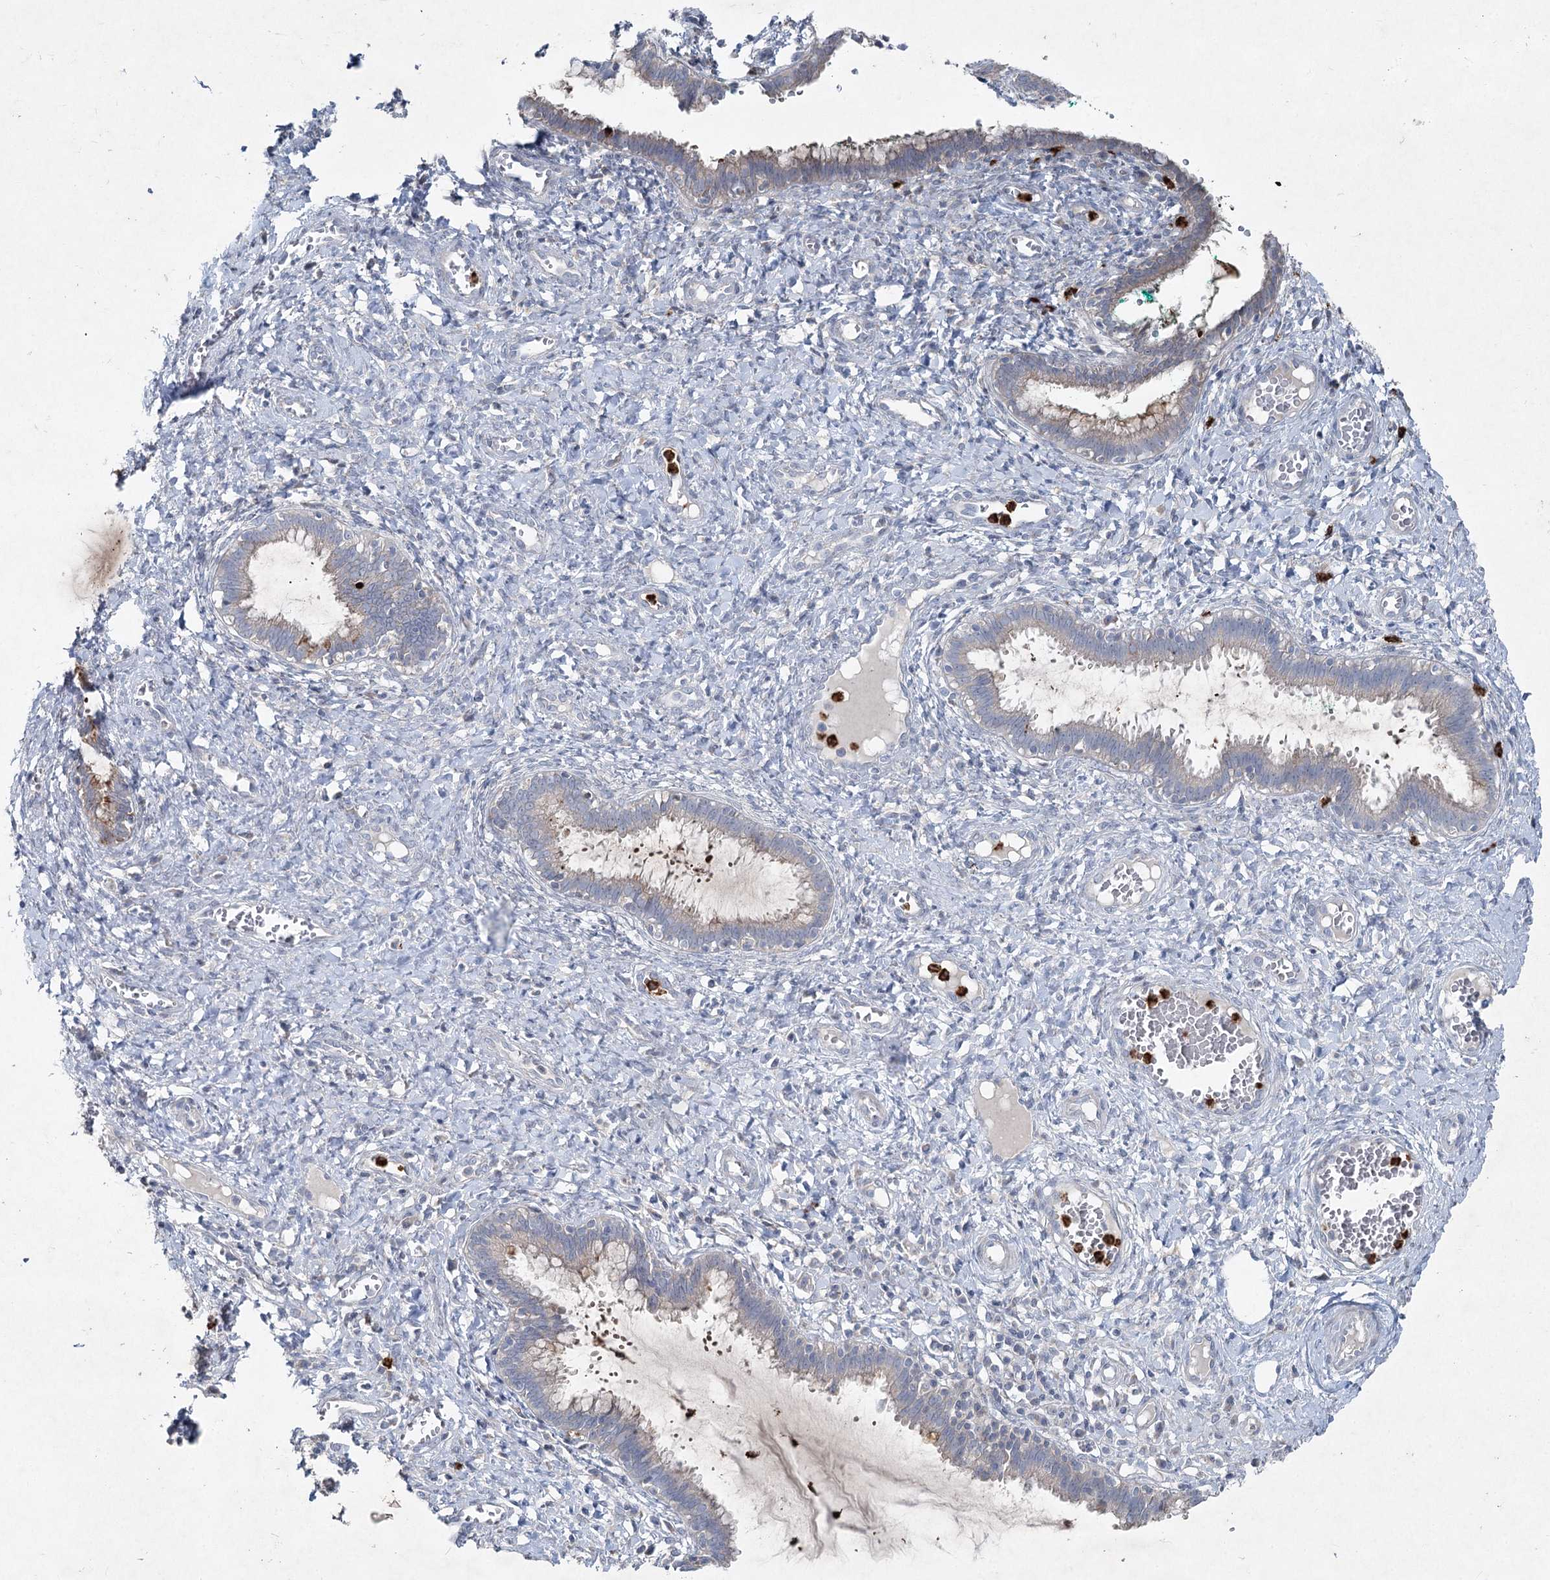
{"staining": {"intensity": "weak", "quantity": "<25%", "location": "cytoplasmic/membranous"}, "tissue": "cervix", "cell_type": "Glandular cells", "image_type": "normal", "snomed": [{"axis": "morphology", "description": "Normal tissue, NOS"}, {"axis": "morphology", "description": "Adenocarcinoma, NOS"}, {"axis": "topography", "description": "Cervix"}], "caption": "Cervix was stained to show a protein in brown. There is no significant positivity in glandular cells. (DAB IHC, high magnification).", "gene": "ENSG00000285330", "patient": {"sex": "female", "age": 29}}